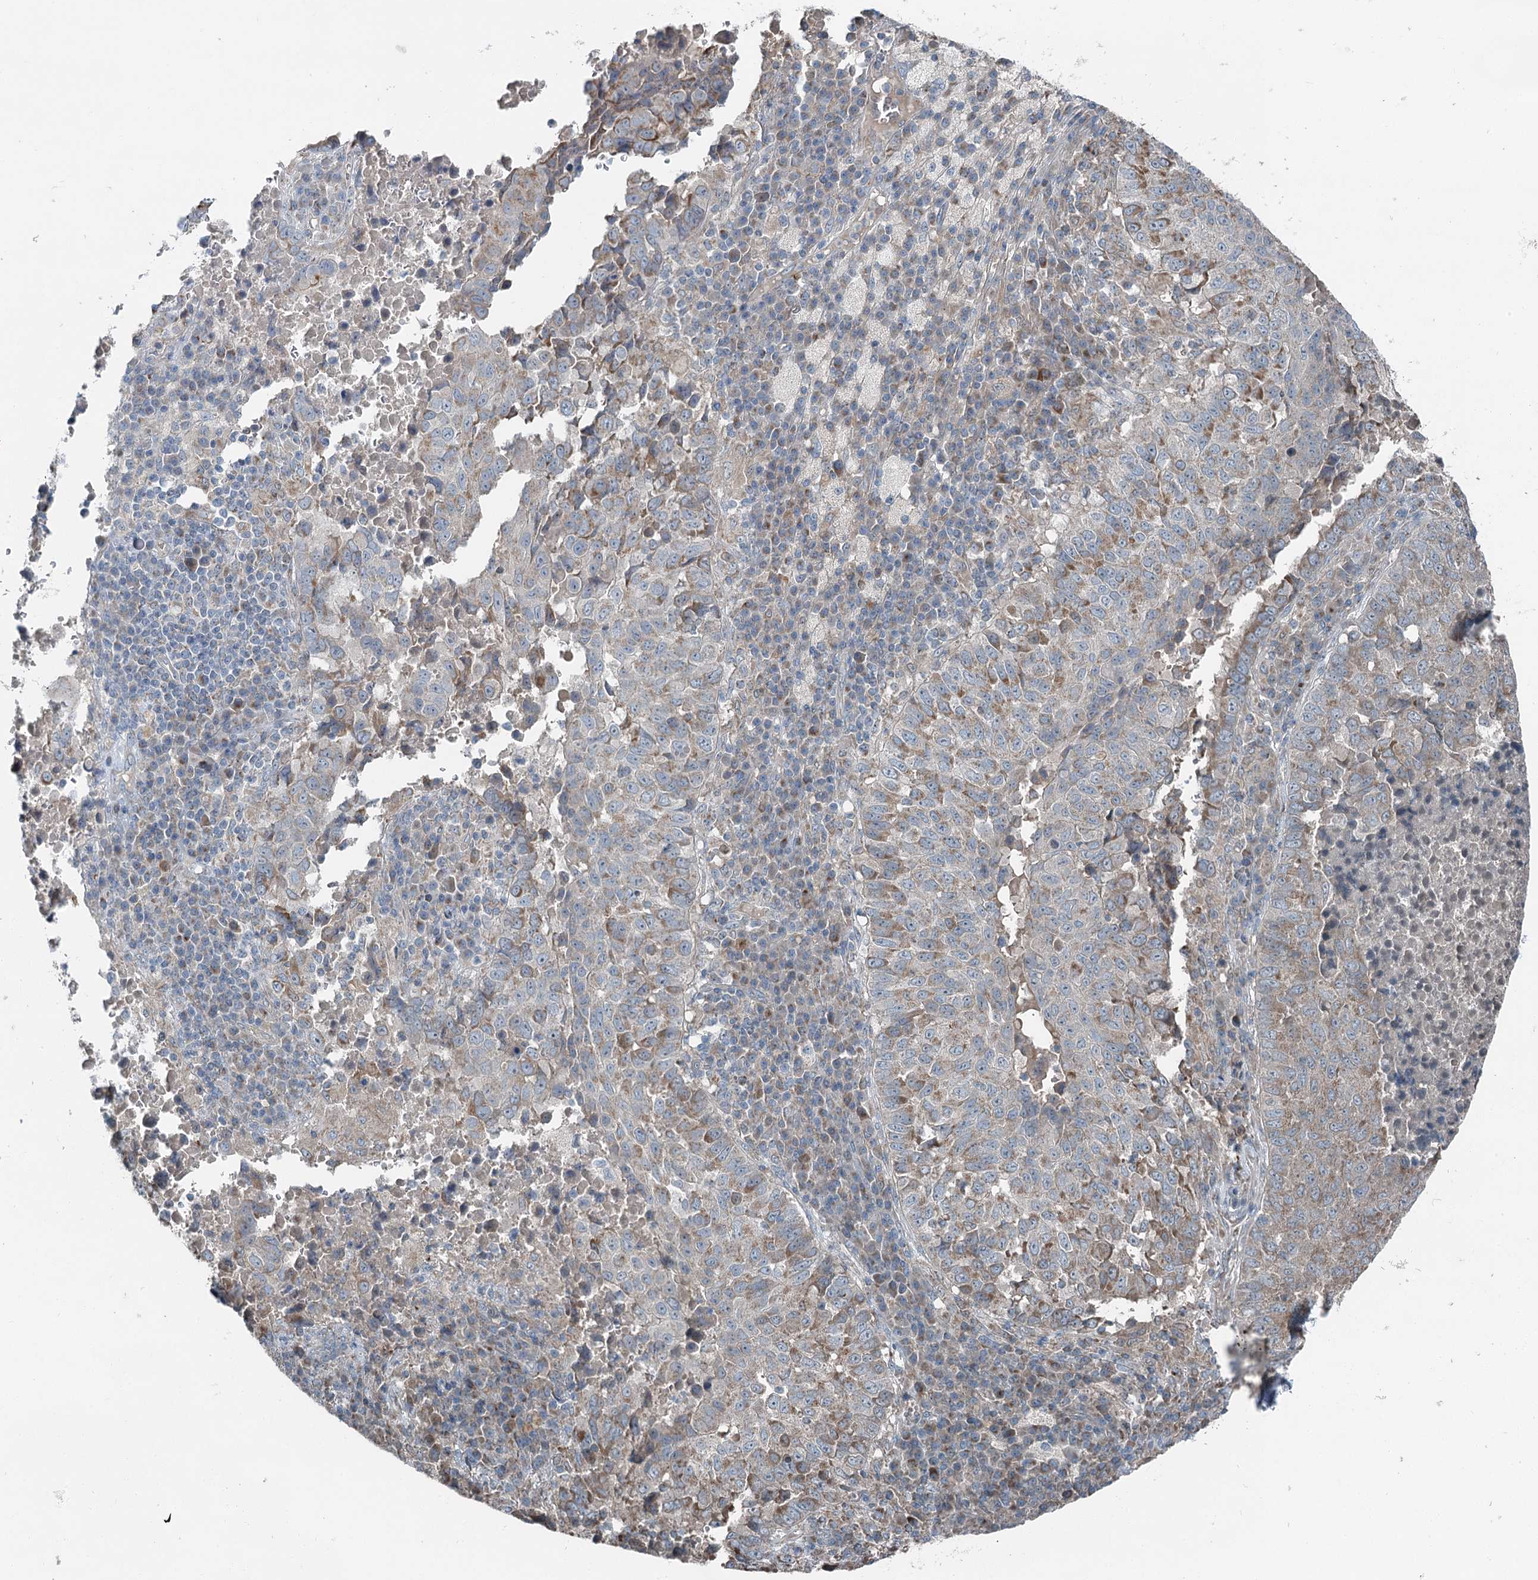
{"staining": {"intensity": "weak", "quantity": "25%-75%", "location": "cytoplasmic/membranous"}, "tissue": "lung cancer", "cell_type": "Tumor cells", "image_type": "cancer", "snomed": [{"axis": "morphology", "description": "Squamous cell carcinoma, NOS"}, {"axis": "topography", "description": "Lung"}], "caption": "Tumor cells reveal low levels of weak cytoplasmic/membranous staining in approximately 25%-75% of cells in squamous cell carcinoma (lung).", "gene": "CHCHD5", "patient": {"sex": "male", "age": 73}}